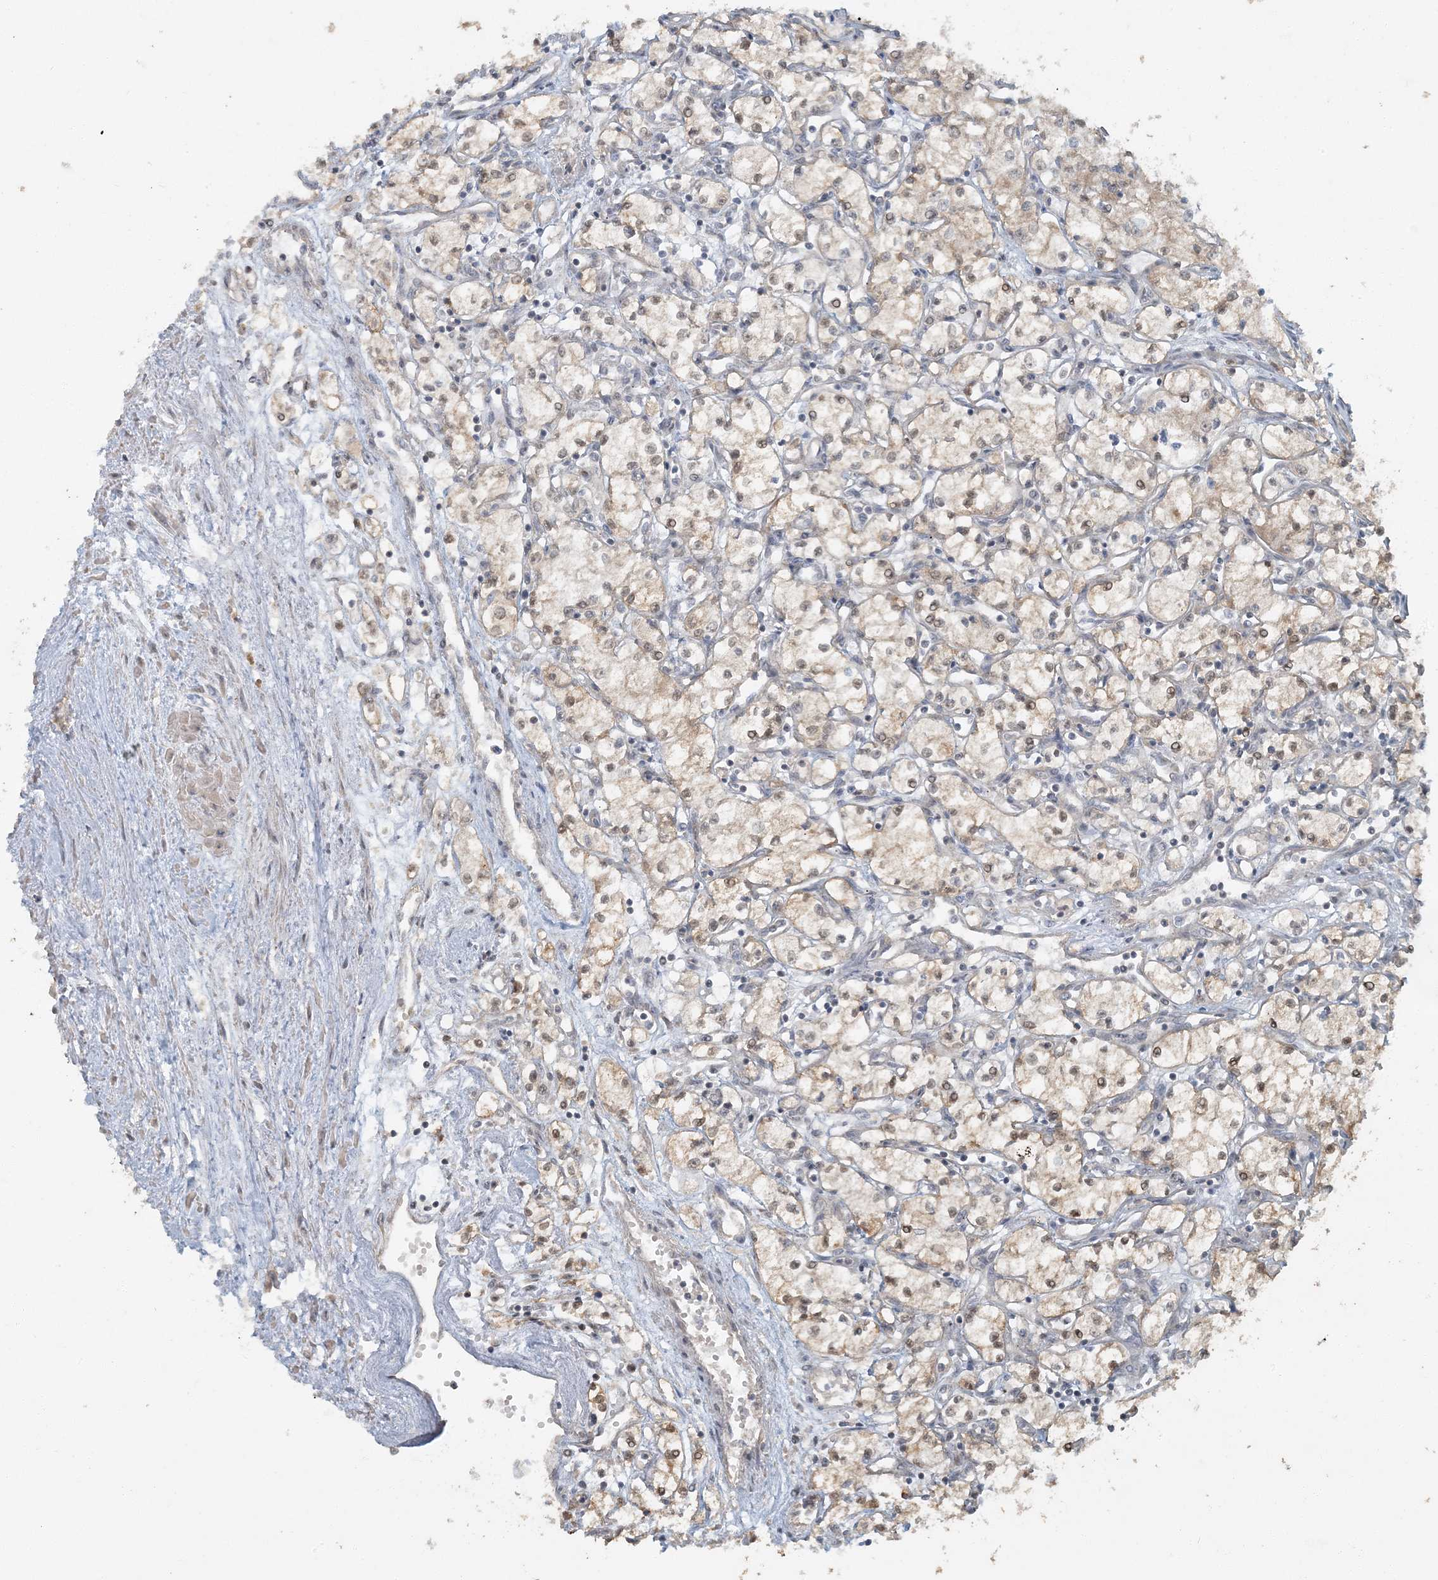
{"staining": {"intensity": "weak", "quantity": ">75%", "location": "cytoplasmic/membranous,nuclear"}, "tissue": "renal cancer", "cell_type": "Tumor cells", "image_type": "cancer", "snomed": [{"axis": "morphology", "description": "Adenocarcinoma, NOS"}, {"axis": "topography", "description": "Kidney"}], "caption": "Protein expression analysis of renal adenocarcinoma displays weak cytoplasmic/membranous and nuclear expression in about >75% of tumor cells. The staining is performed using DAB brown chromogen to label protein expression. The nuclei are counter-stained blue using hematoxylin.", "gene": "AK9", "patient": {"sex": "male", "age": 59}}